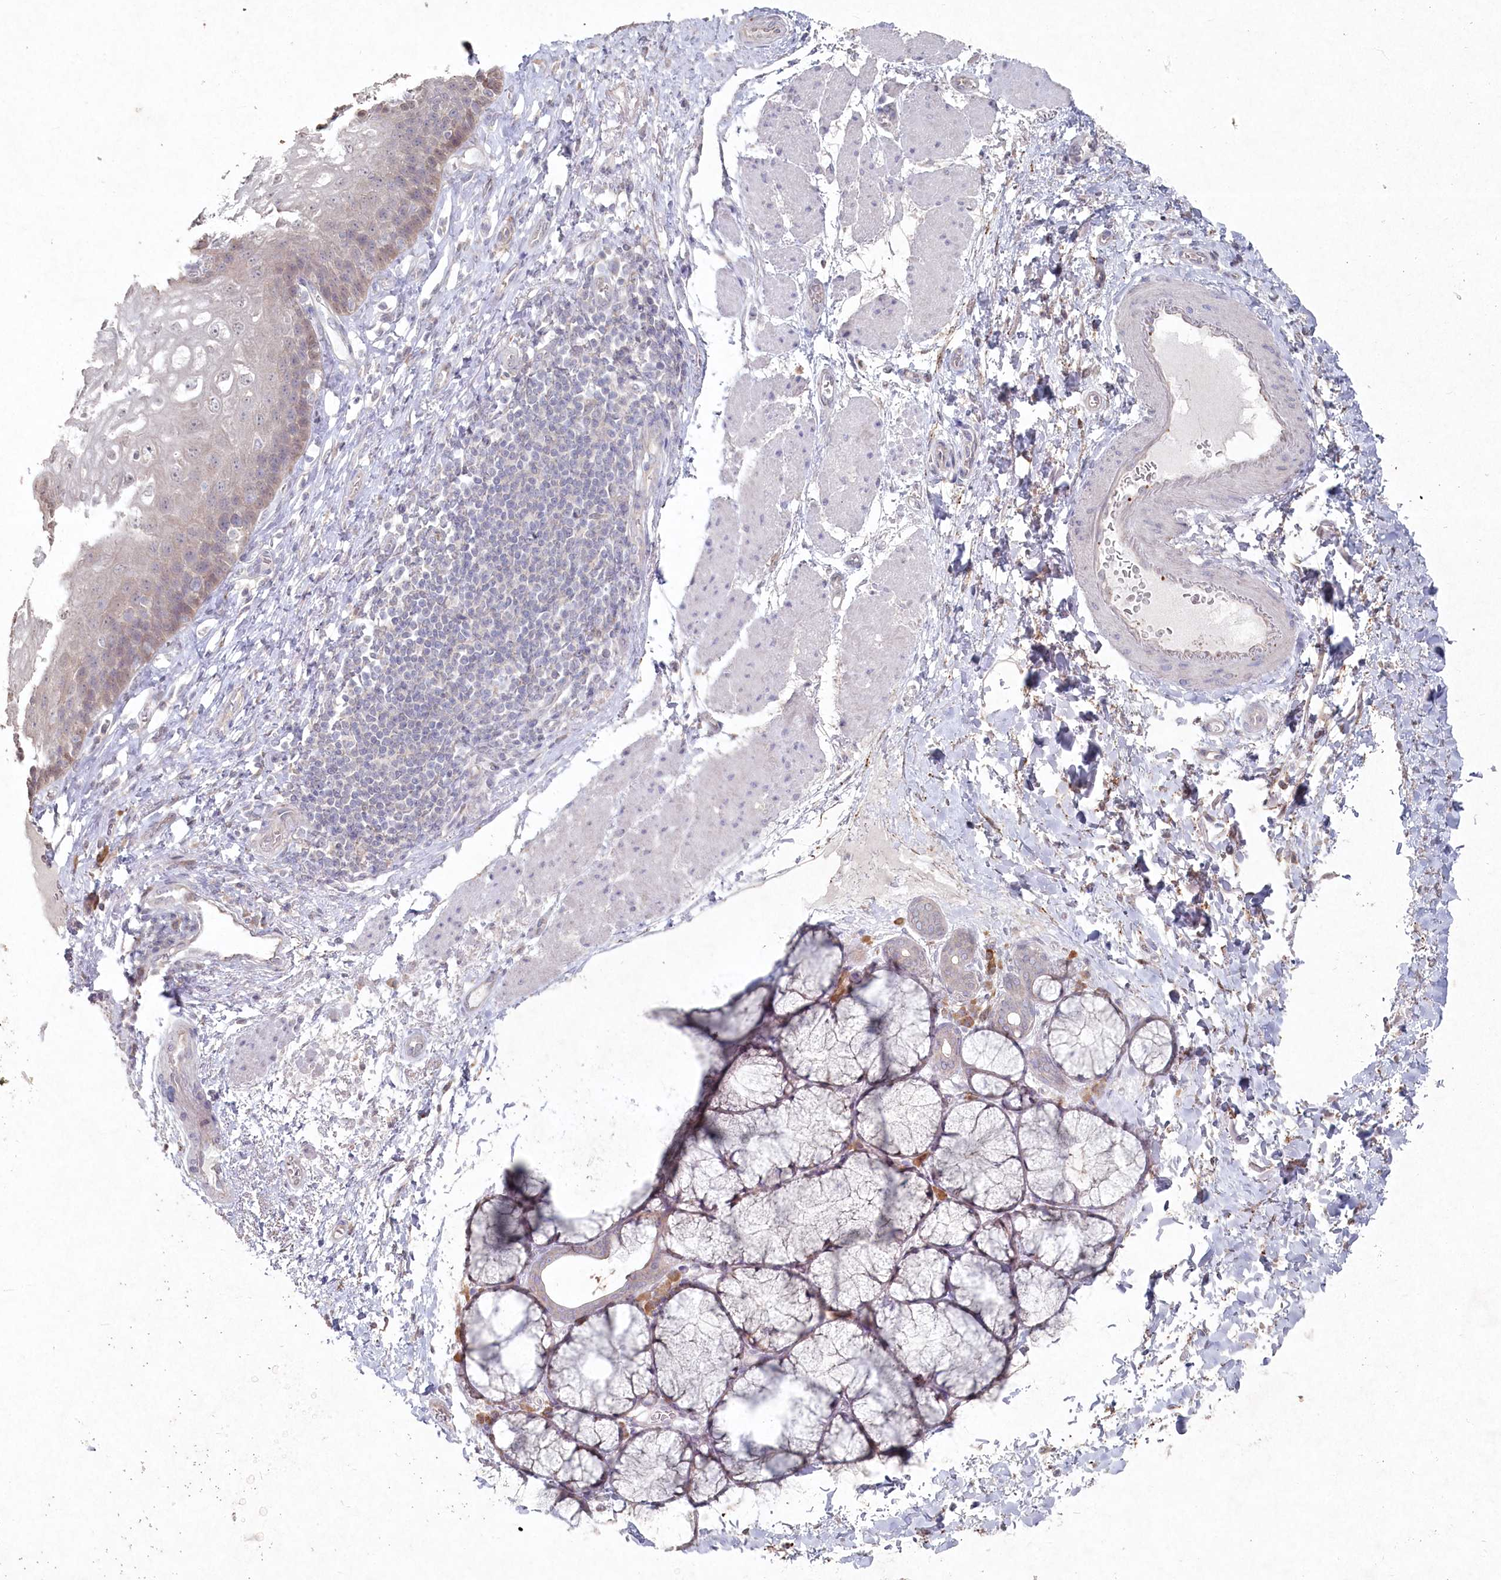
{"staining": {"intensity": "weak", "quantity": "<25%", "location": "cytoplasmic/membranous"}, "tissue": "esophagus", "cell_type": "Squamous epithelial cells", "image_type": "normal", "snomed": [{"axis": "morphology", "description": "Normal tissue, NOS"}, {"axis": "topography", "description": "Esophagus"}], "caption": "Immunohistochemistry image of normal esophagus: esophagus stained with DAB reveals no significant protein positivity in squamous epithelial cells.", "gene": "TGFBRAP1", "patient": {"sex": "male", "age": 54}}